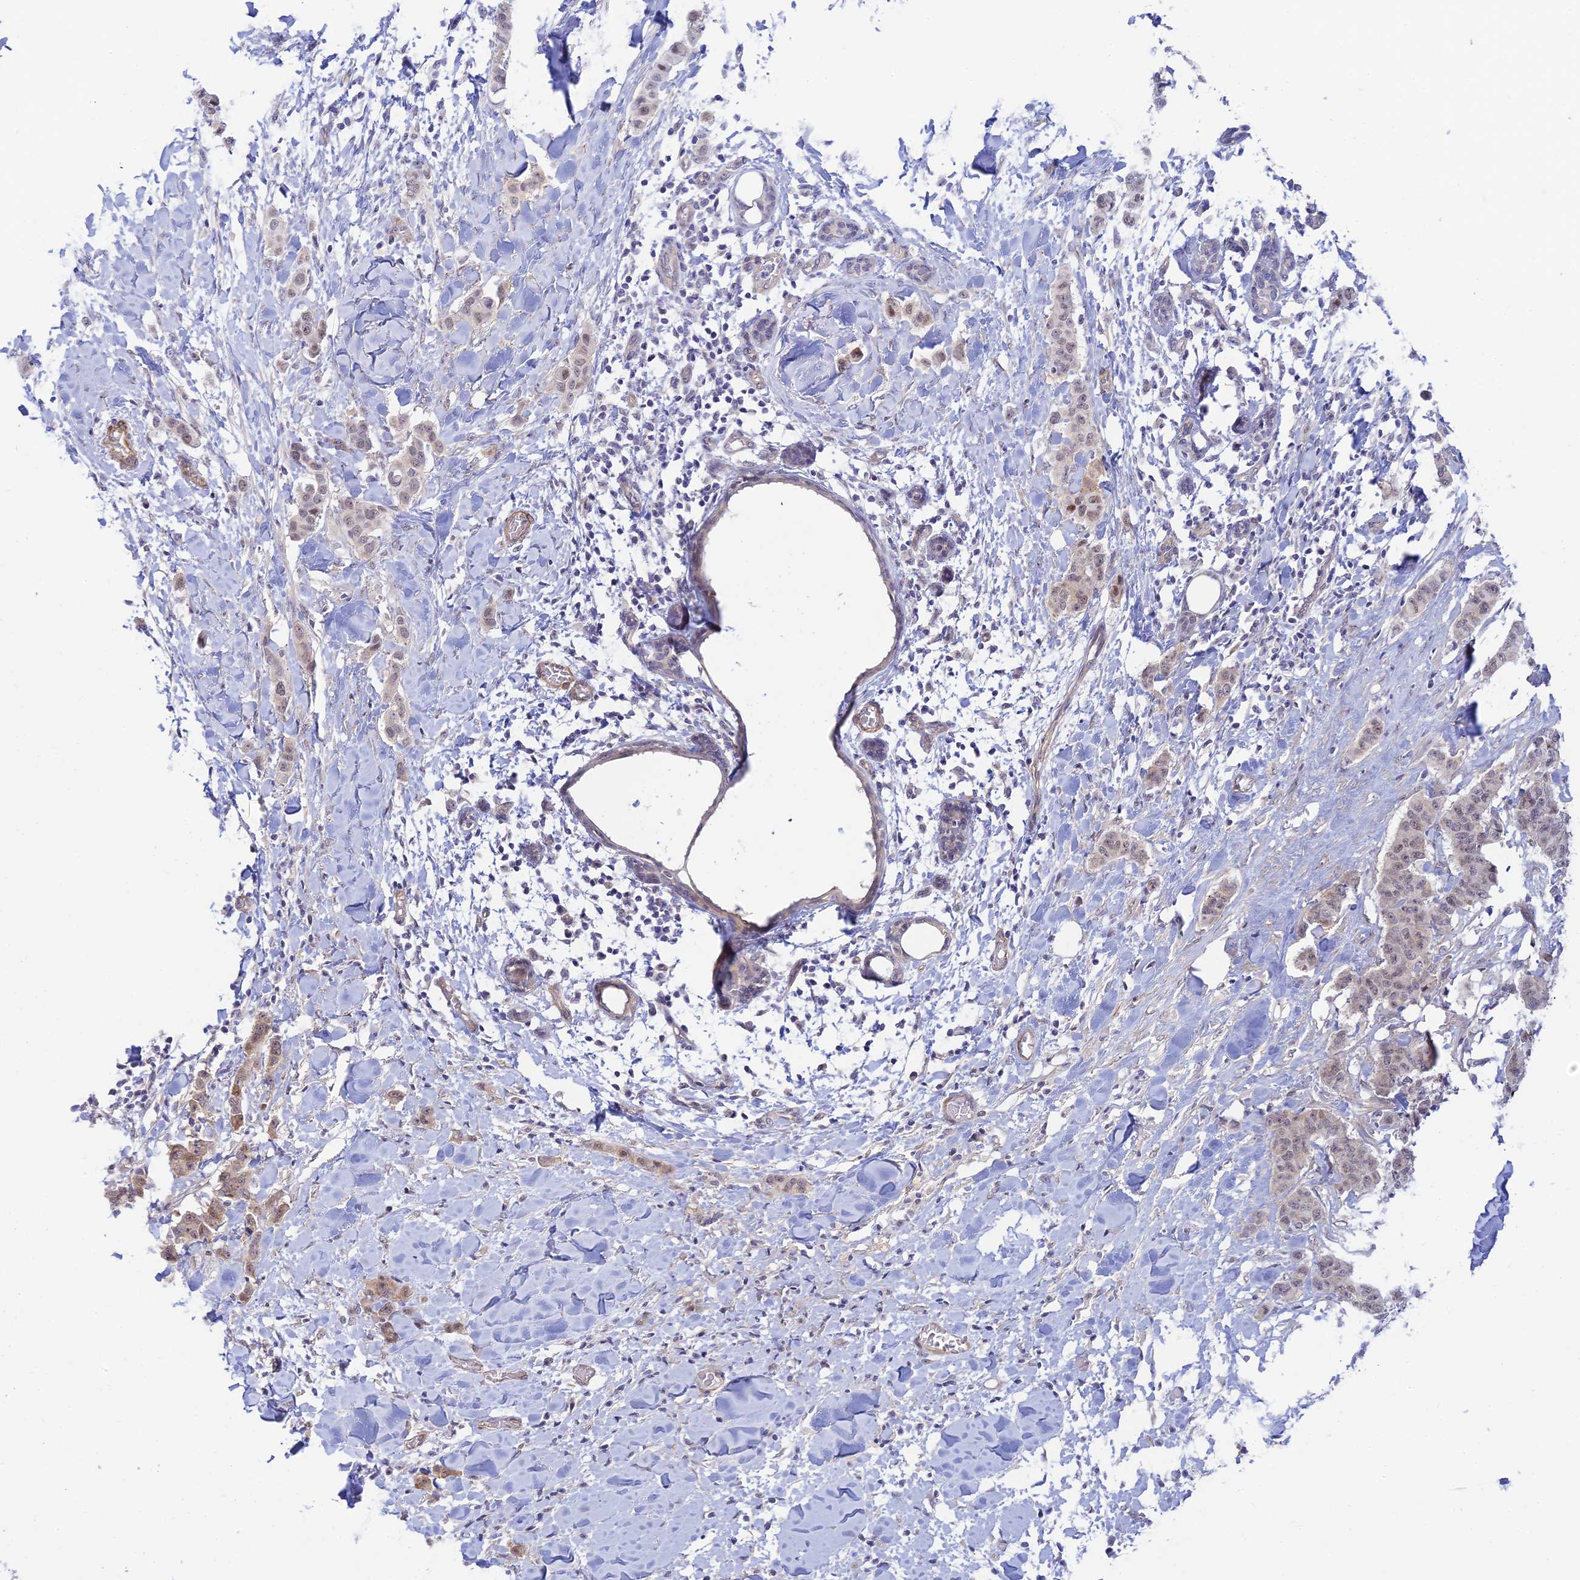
{"staining": {"intensity": "weak", "quantity": "25%-75%", "location": "nuclear"}, "tissue": "breast cancer", "cell_type": "Tumor cells", "image_type": "cancer", "snomed": [{"axis": "morphology", "description": "Duct carcinoma"}, {"axis": "topography", "description": "Breast"}], "caption": "Tumor cells reveal weak nuclear positivity in about 25%-75% of cells in infiltrating ductal carcinoma (breast).", "gene": "CFAP92", "patient": {"sex": "female", "age": 40}}